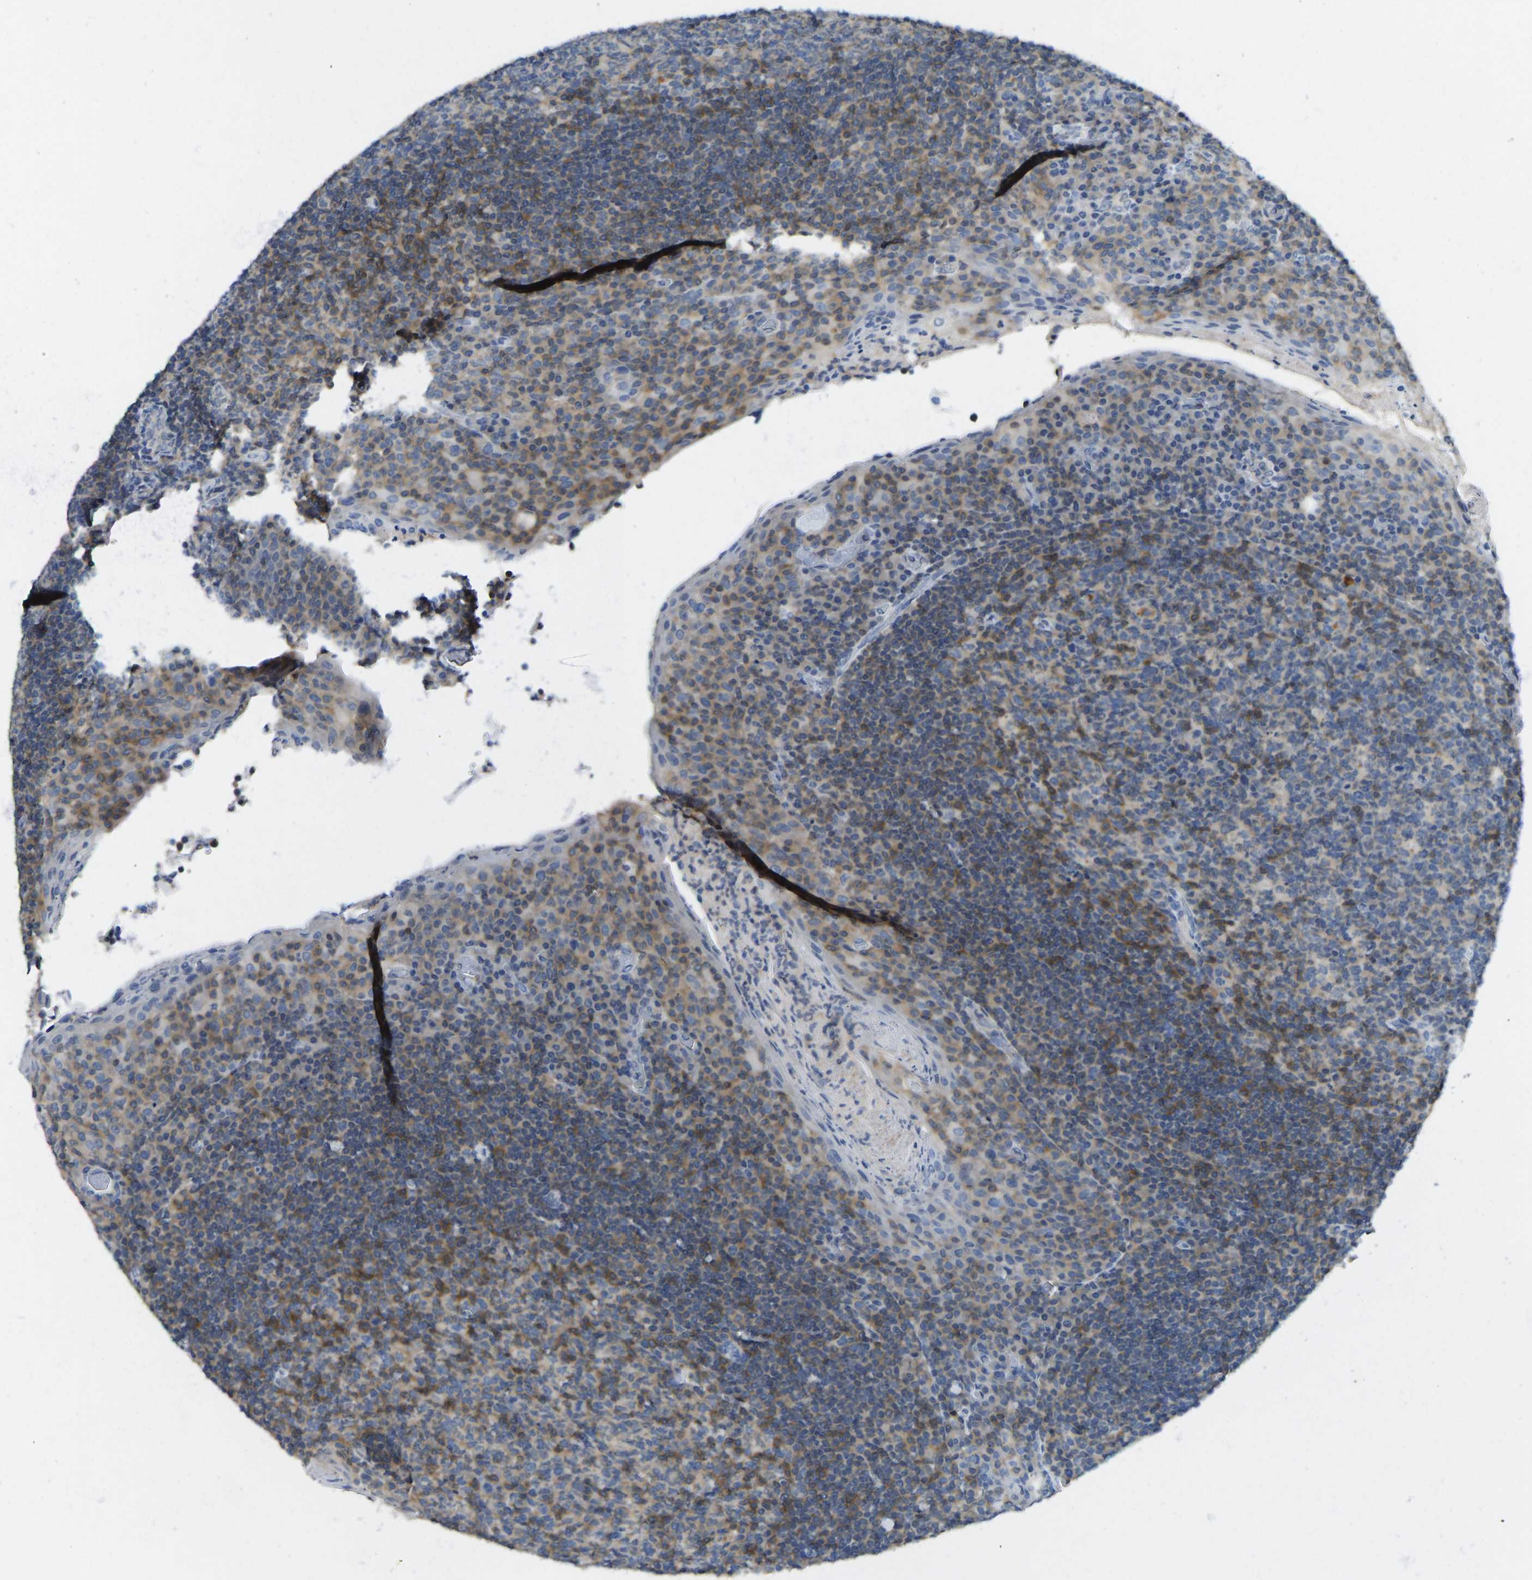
{"staining": {"intensity": "moderate", "quantity": "25%-75%", "location": "cytoplasmic/membranous"}, "tissue": "tonsil", "cell_type": "Germinal center cells", "image_type": "normal", "snomed": [{"axis": "morphology", "description": "Normal tissue, NOS"}, {"axis": "topography", "description": "Tonsil"}], "caption": "High-power microscopy captured an immunohistochemistry (IHC) histopathology image of unremarkable tonsil, revealing moderate cytoplasmic/membranous staining in about 25%-75% of germinal center cells.", "gene": "NDRG3", "patient": {"sex": "male", "age": 17}}